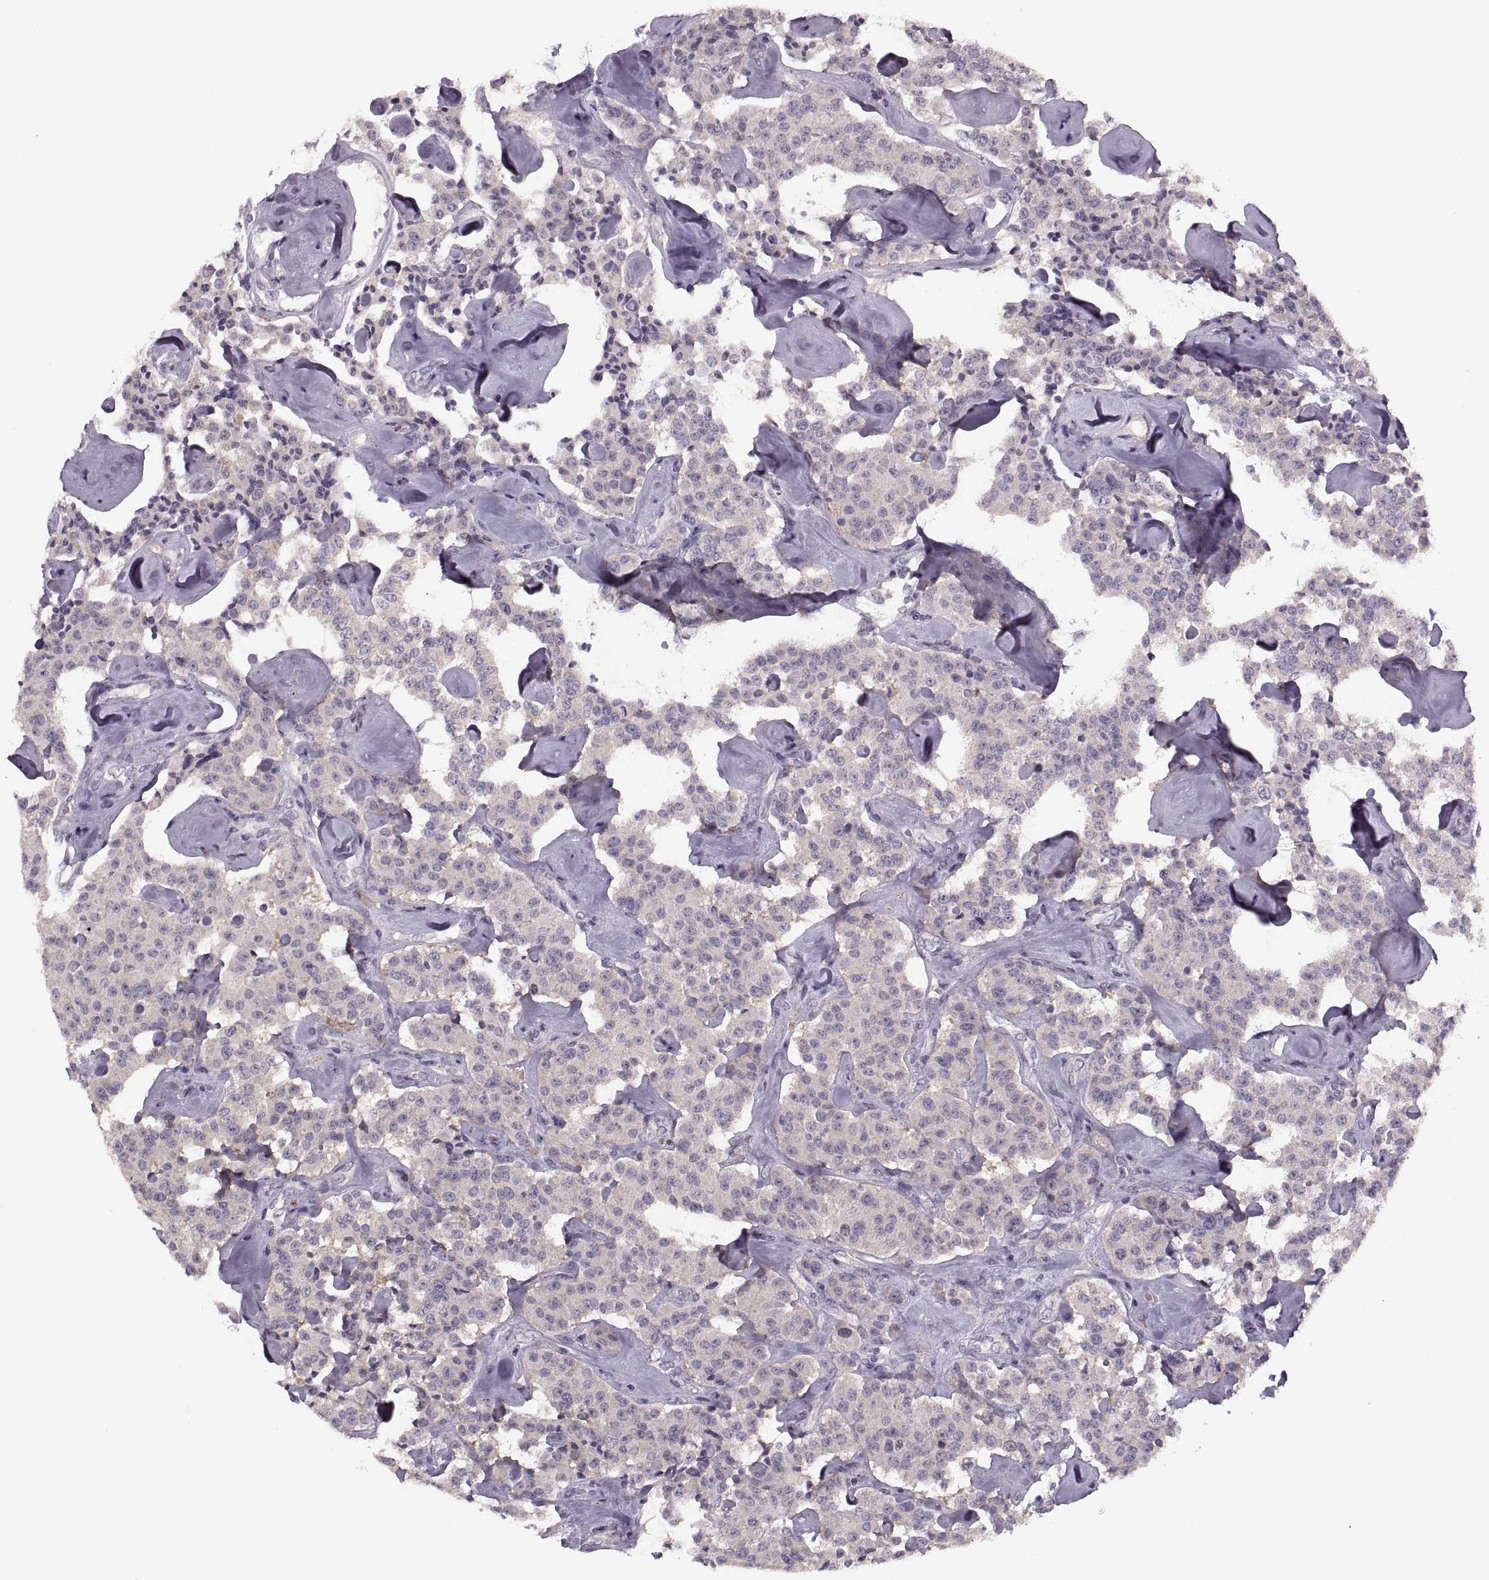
{"staining": {"intensity": "negative", "quantity": "none", "location": "none"}, "tissue": "carcinoid", "cell_type": "Tumor cells", "image_type": "cancer", "snomed": [{"axis": "morphology", "description": "Carcinoid, malignant, NOS"}, {"axis": "topography", "description": "Pancreas"}], "caption": "Immunohistochemical staining of human malignant carcinoid displays no significant positivity in tumor cells.", "gene": "CACNA1F", "patient": {"sex": "male", "age": 41}}